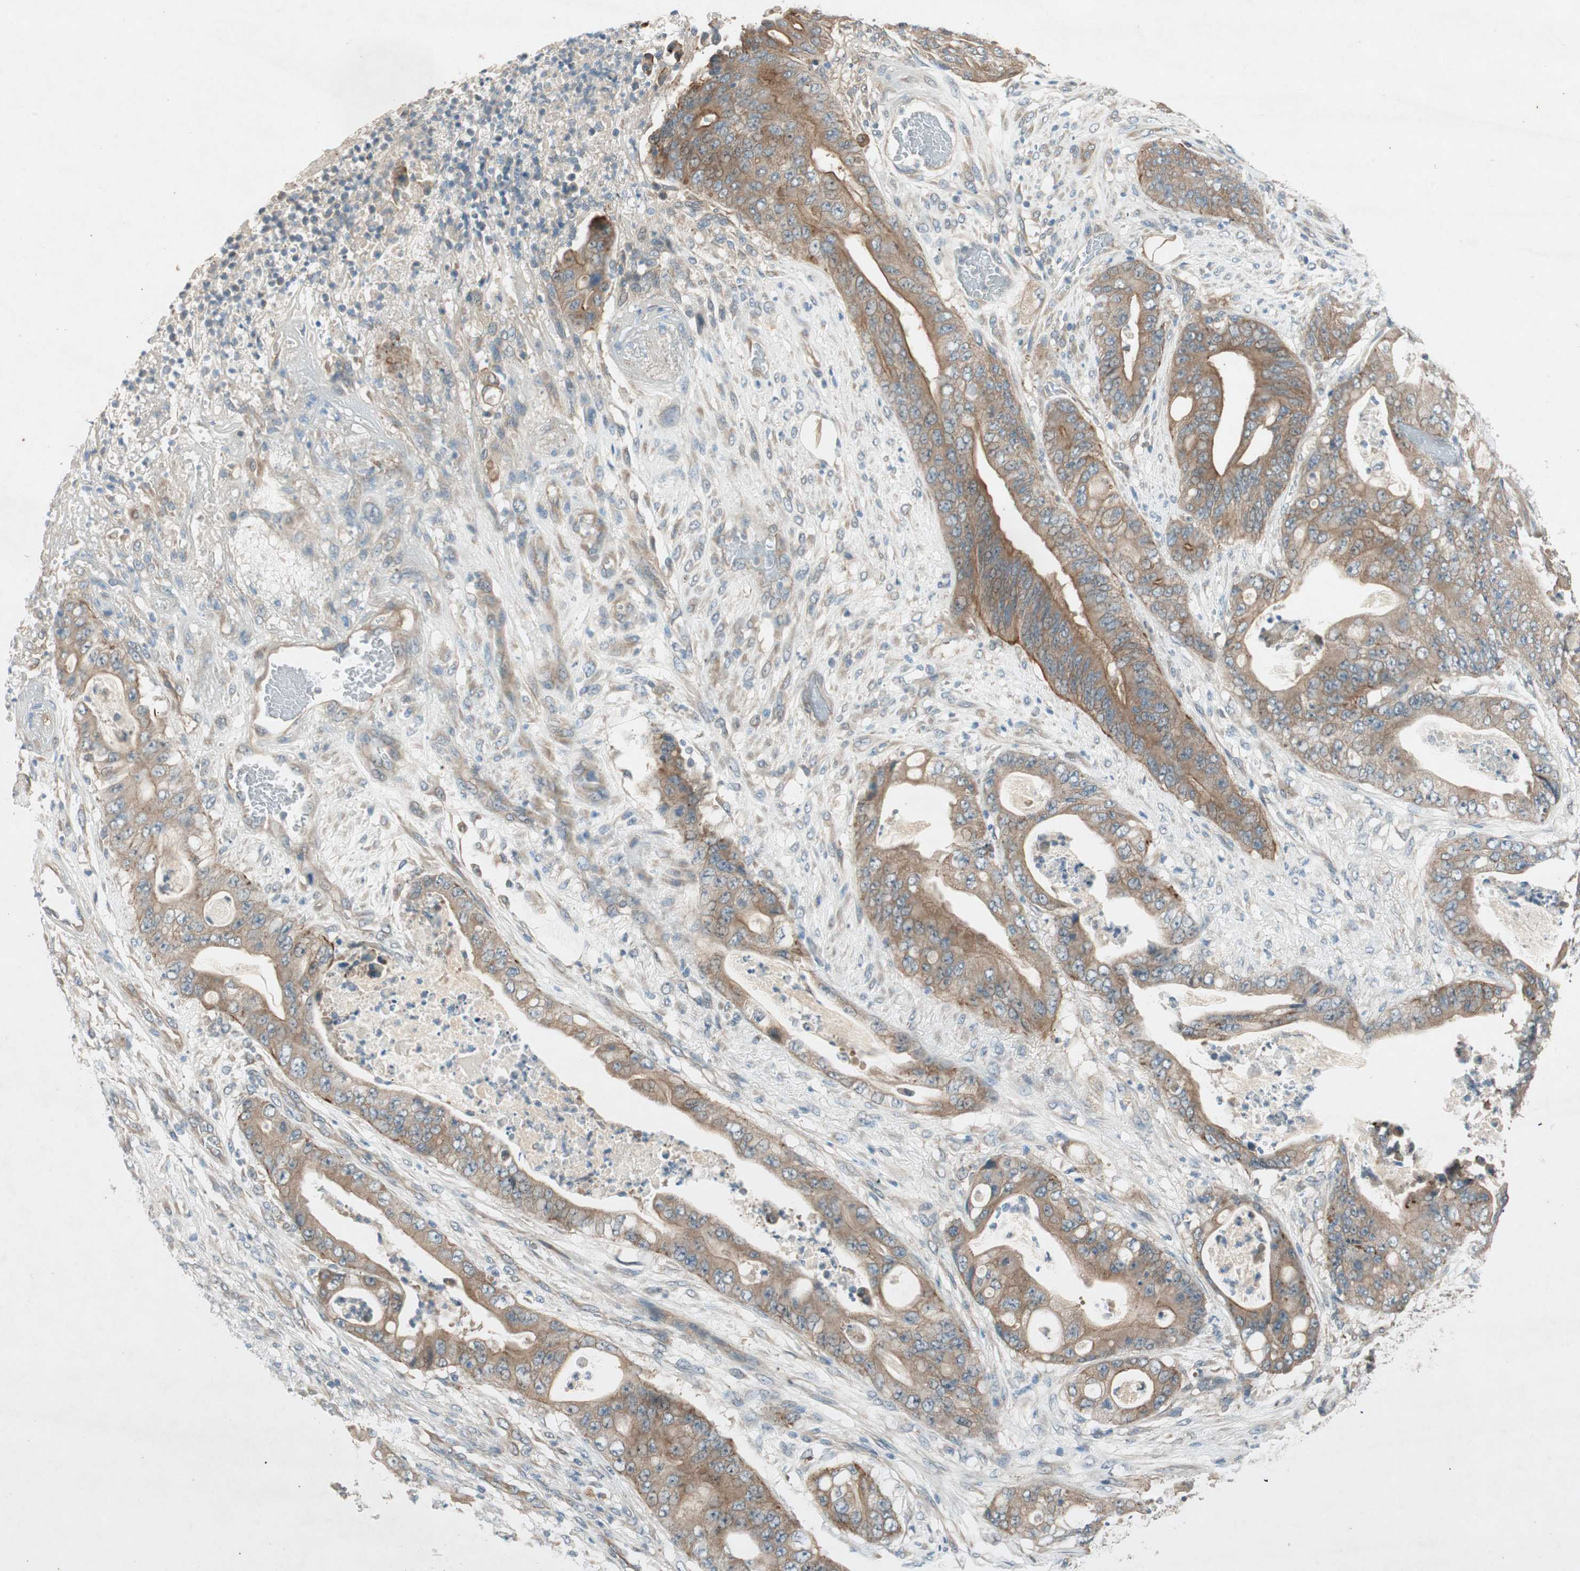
{"staining": {"intensity": "moderate", "quantity": ">75%", "location": "cytoplasmic/membranous"}, "tissue": "stomach cancer", "cell_type": "Tumor cells", "image_type": "cancer", "snomed": [{"axis": "morphology", "description": "Adenocarcinoma, NOS"}, {"axis": "topography", "description": "Stomach"}], "caption": "Protein staining displays moderate cytoplasmic/membranous staining in approximately >75% of tumor cells in stomach adenocarcinoma.", "gene": "NCLN", "patient": {"sex": "female", "age": 73}}